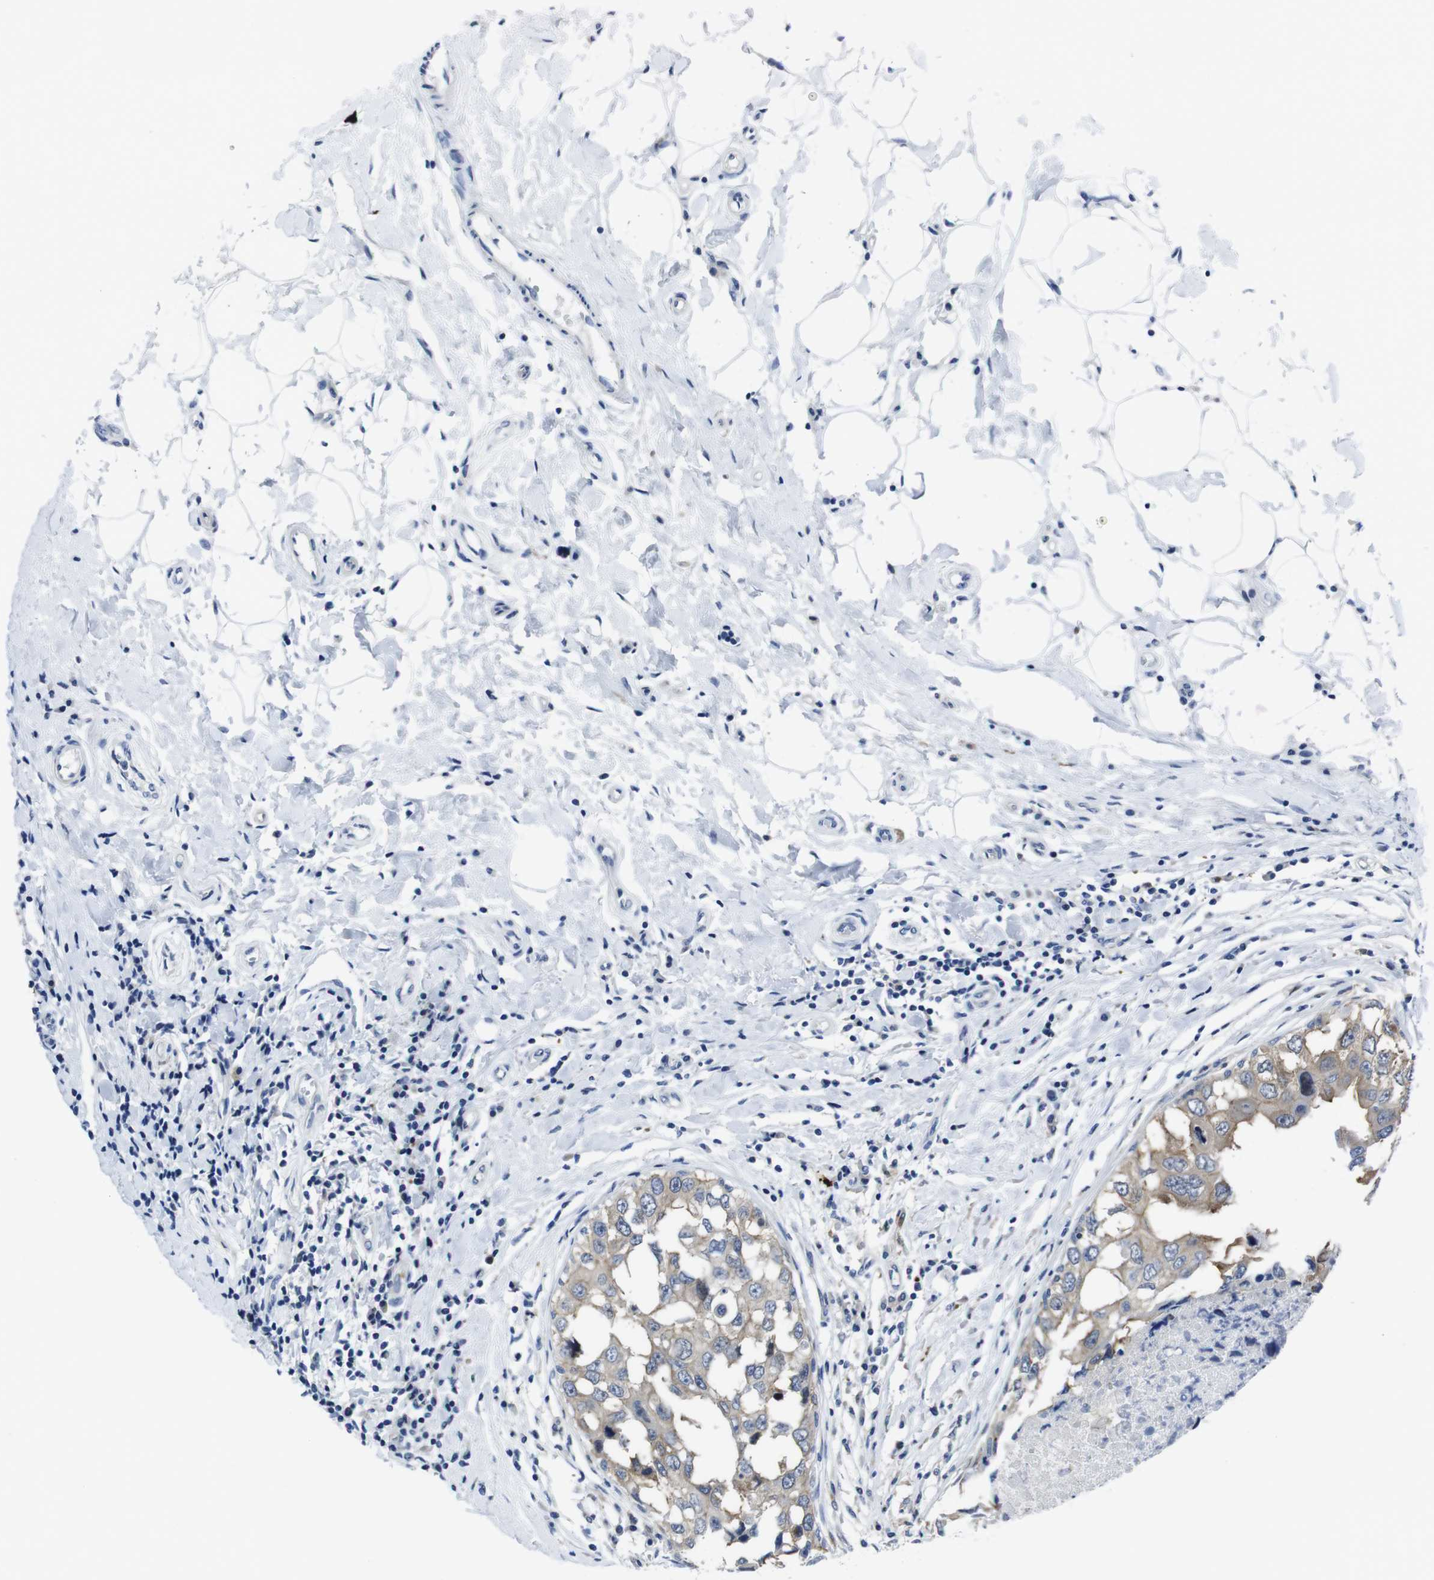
{"staining": {"intensity": "weak", "quantity": ">75%", "location": "cytoplasmic/membranous"}, "tissue": "breast cancer", "cell_type": "Tumor cells", "image_type": "cancer", "snomed": [{"axis": "morphology", "description": "Duct carcinoma"}, {"axis": "topography", "description": "Breast"}], "caption": "An image of human invasive ductal carcinoma (breast) stained for a protein shows weak cytoplasmic/membranous brown staining in tumor cells.", "gene": "EIF4A1", "patient": {"sex": "female", "age": 27}}